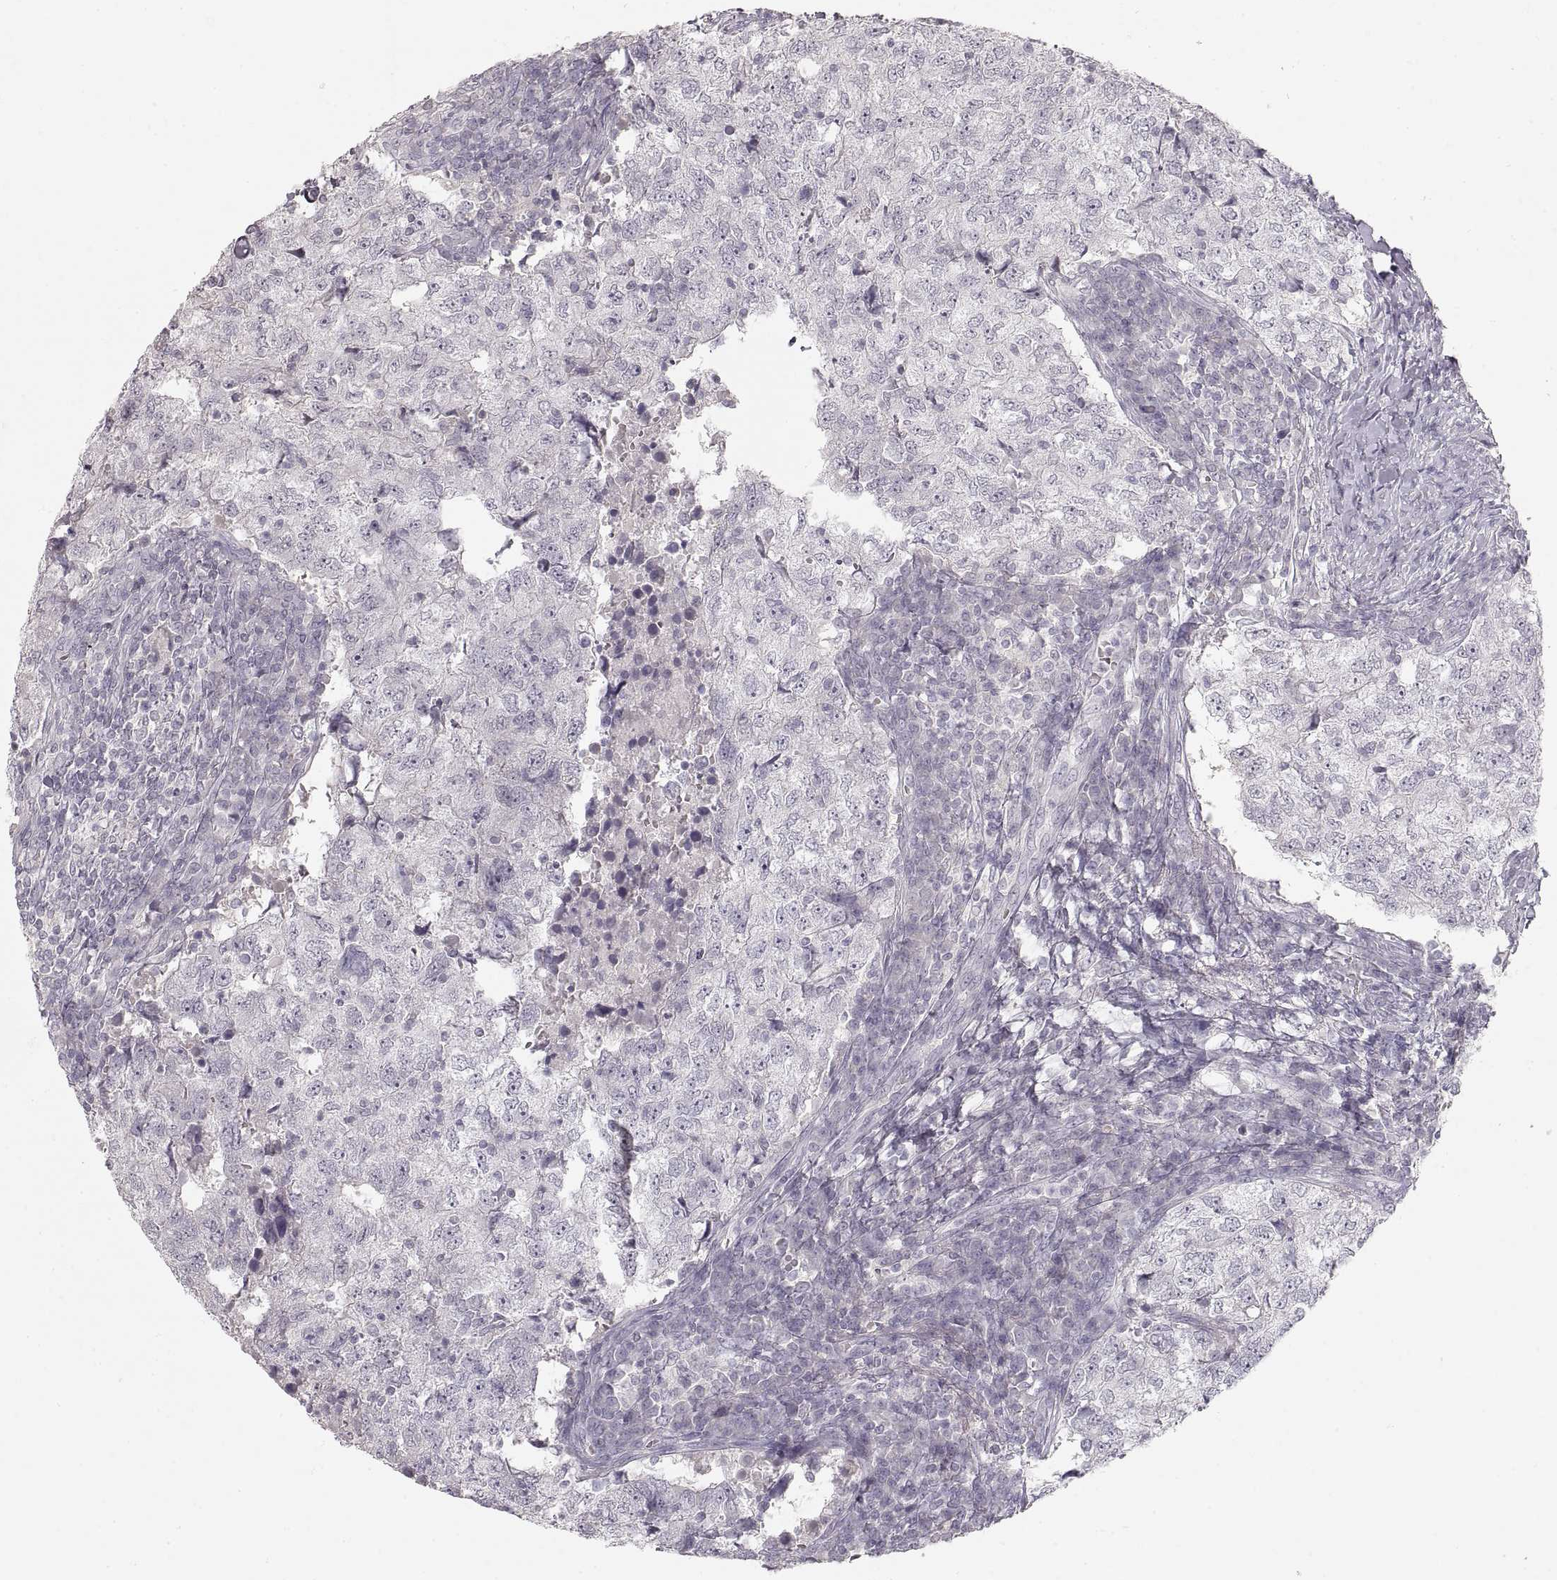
{"staining": {"intensity": "negative", "quantity": "none", "location": "none"}, "tissue": "breast cancer", "cell_type": "Tumor cells", "image_type": "cancer", "snomed": [{"axis": "morphology", "description": "Duct carcinoma"}, {"axis": "topography", "description": "Breast"}], "caption": "High magnification brightfield microscopy of breast cancer (infiltrating ductal carcinoma) stained with DAB (brown) and counterstained with hematoxylin (blue): tumor cells show no significant expression.", "gene": "PCSK2", "patient": {"sex": "female", "age": 30}}